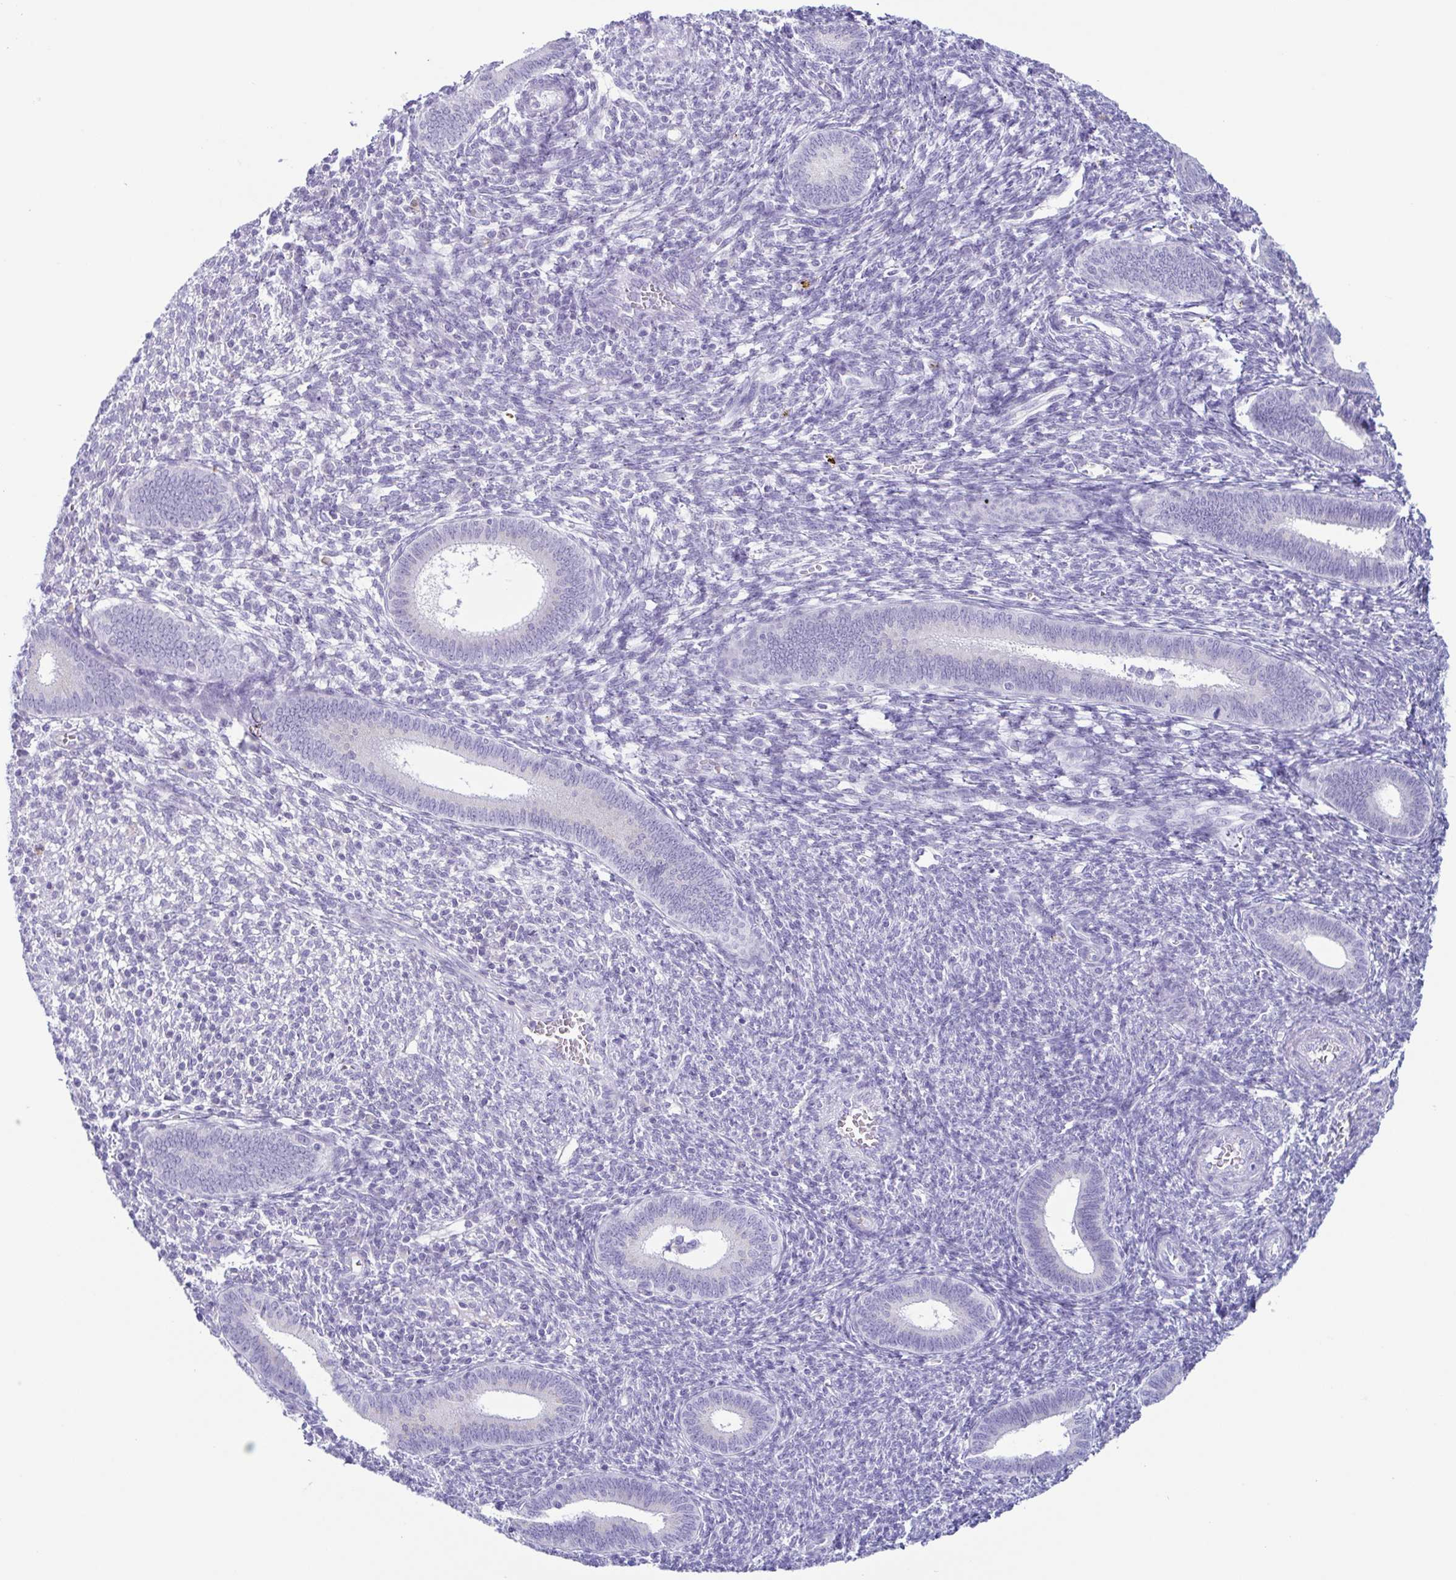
{"staining": {"intensity": "negative", "quantity": "none", "location": "none"}, "tissue": "endometrium", "cell_type": "Cells in endometrial stroma", "image_type": "normal", "snomed": [{"axis": "morphology", "description": "Normal tissue, NOS"}, {"axis": "topography", "description": "Endometrium"}], "caption": "Human endometrium stained for a protein using IHC demonstrates no positivity in cells in endometrial stroma.", "gene": "AZU1", "patient": {"sex": "female", "age": 41}}